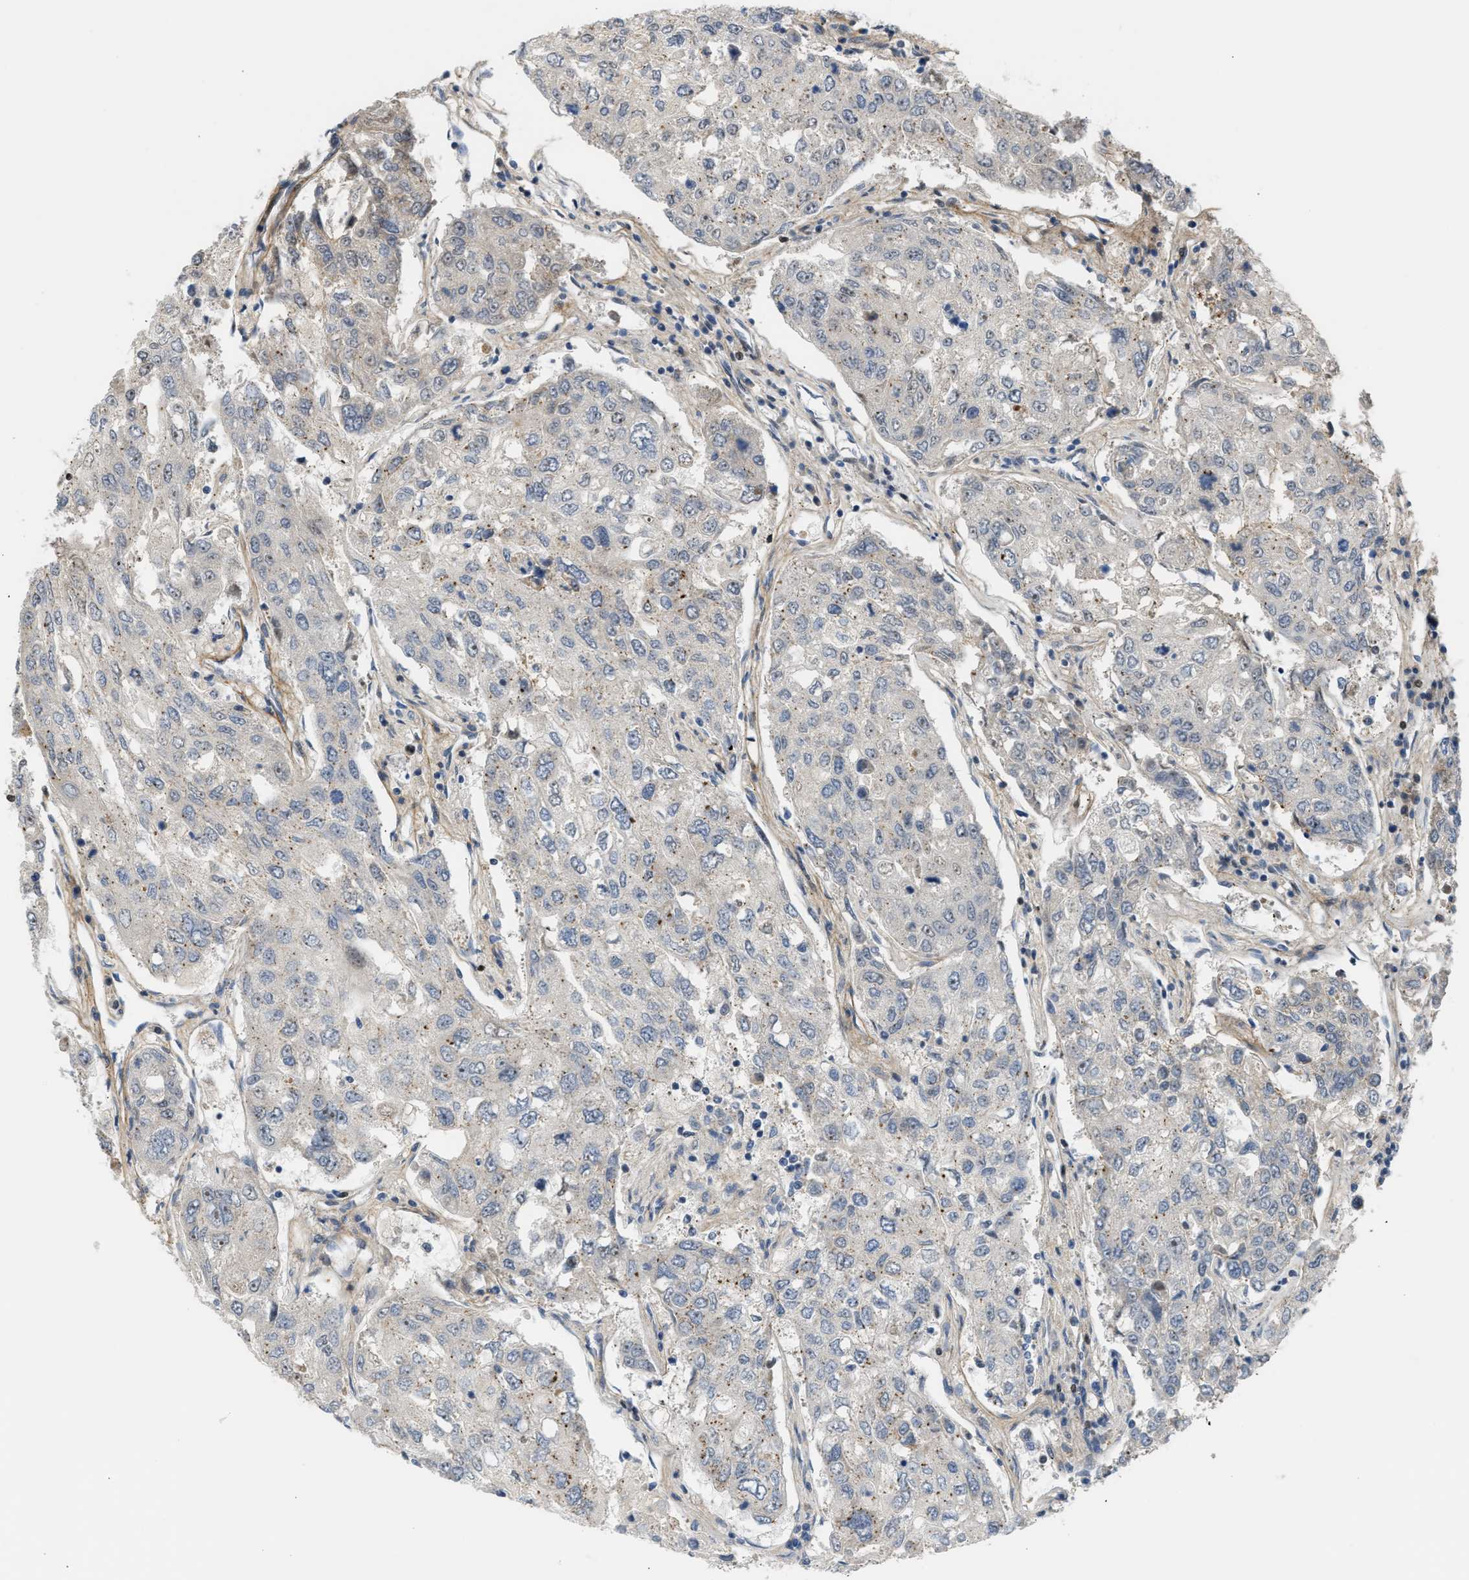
{"staining": {"intensity": "weak", "quantity": "<25%", "location": "cytoplasmic/membranous"}, "tissue": "urothelial cancer", "cell_type": "Tumor cells", "image_type": "cancer", "snomed": [{"axis": "morphology", "description": "Urothelial carcinoma, High grade"}, {"axis": "topography", "description": "Lymph node"}, {"axis": "topography", "description": "Urinary bladder"}], "caption": "DAB (3,3'-diaminobenzidine) immunohistochemical staining of human urothelial cancer exhibits no significant staining in tumor cells.", "gene": "NPS", "patient": {"sex": "male", "age": 51}}